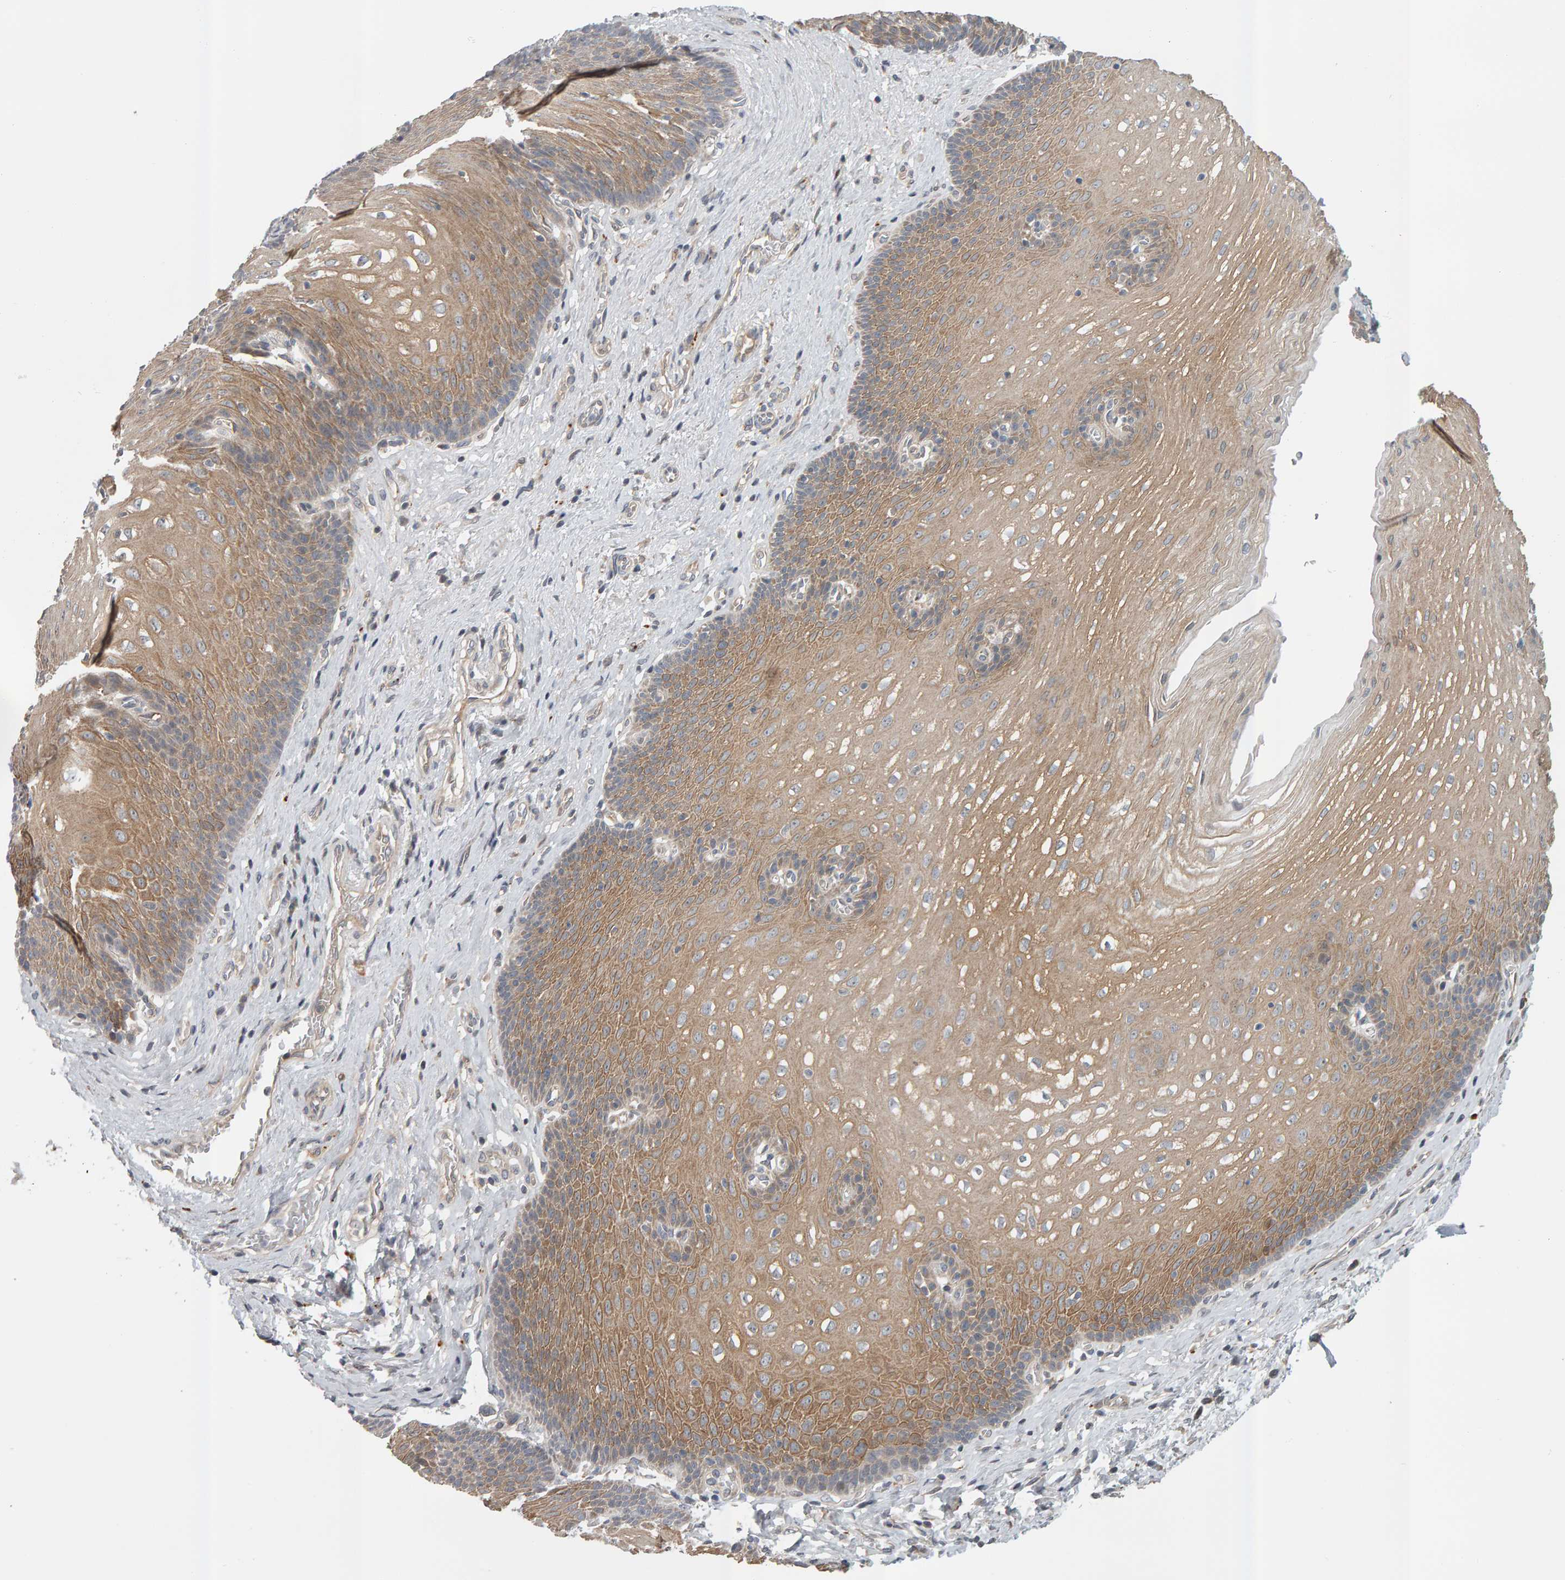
{"staining": {"intensity": "moderate", "quantity": ">75%", "location": "cytoplasmic/membranous"}, "tissue": "esophagus", "cell_type": "Squamous epithelial cells", "image_type": "normal", "snomed": [{"axis": "morphology", "description": "Normal tissue, NOS"}, {"axis": "topography", "description": "Esophagus"}], "caption": "There is medium levels of moderate cytoplasmic/membranous positivity in squamous epithelial cells of normal esophagus, as demonstrated by immunohistochemical staining (brown color).", "gene": "ZNF160", "patient": {"sex": "male", "age": 48}}